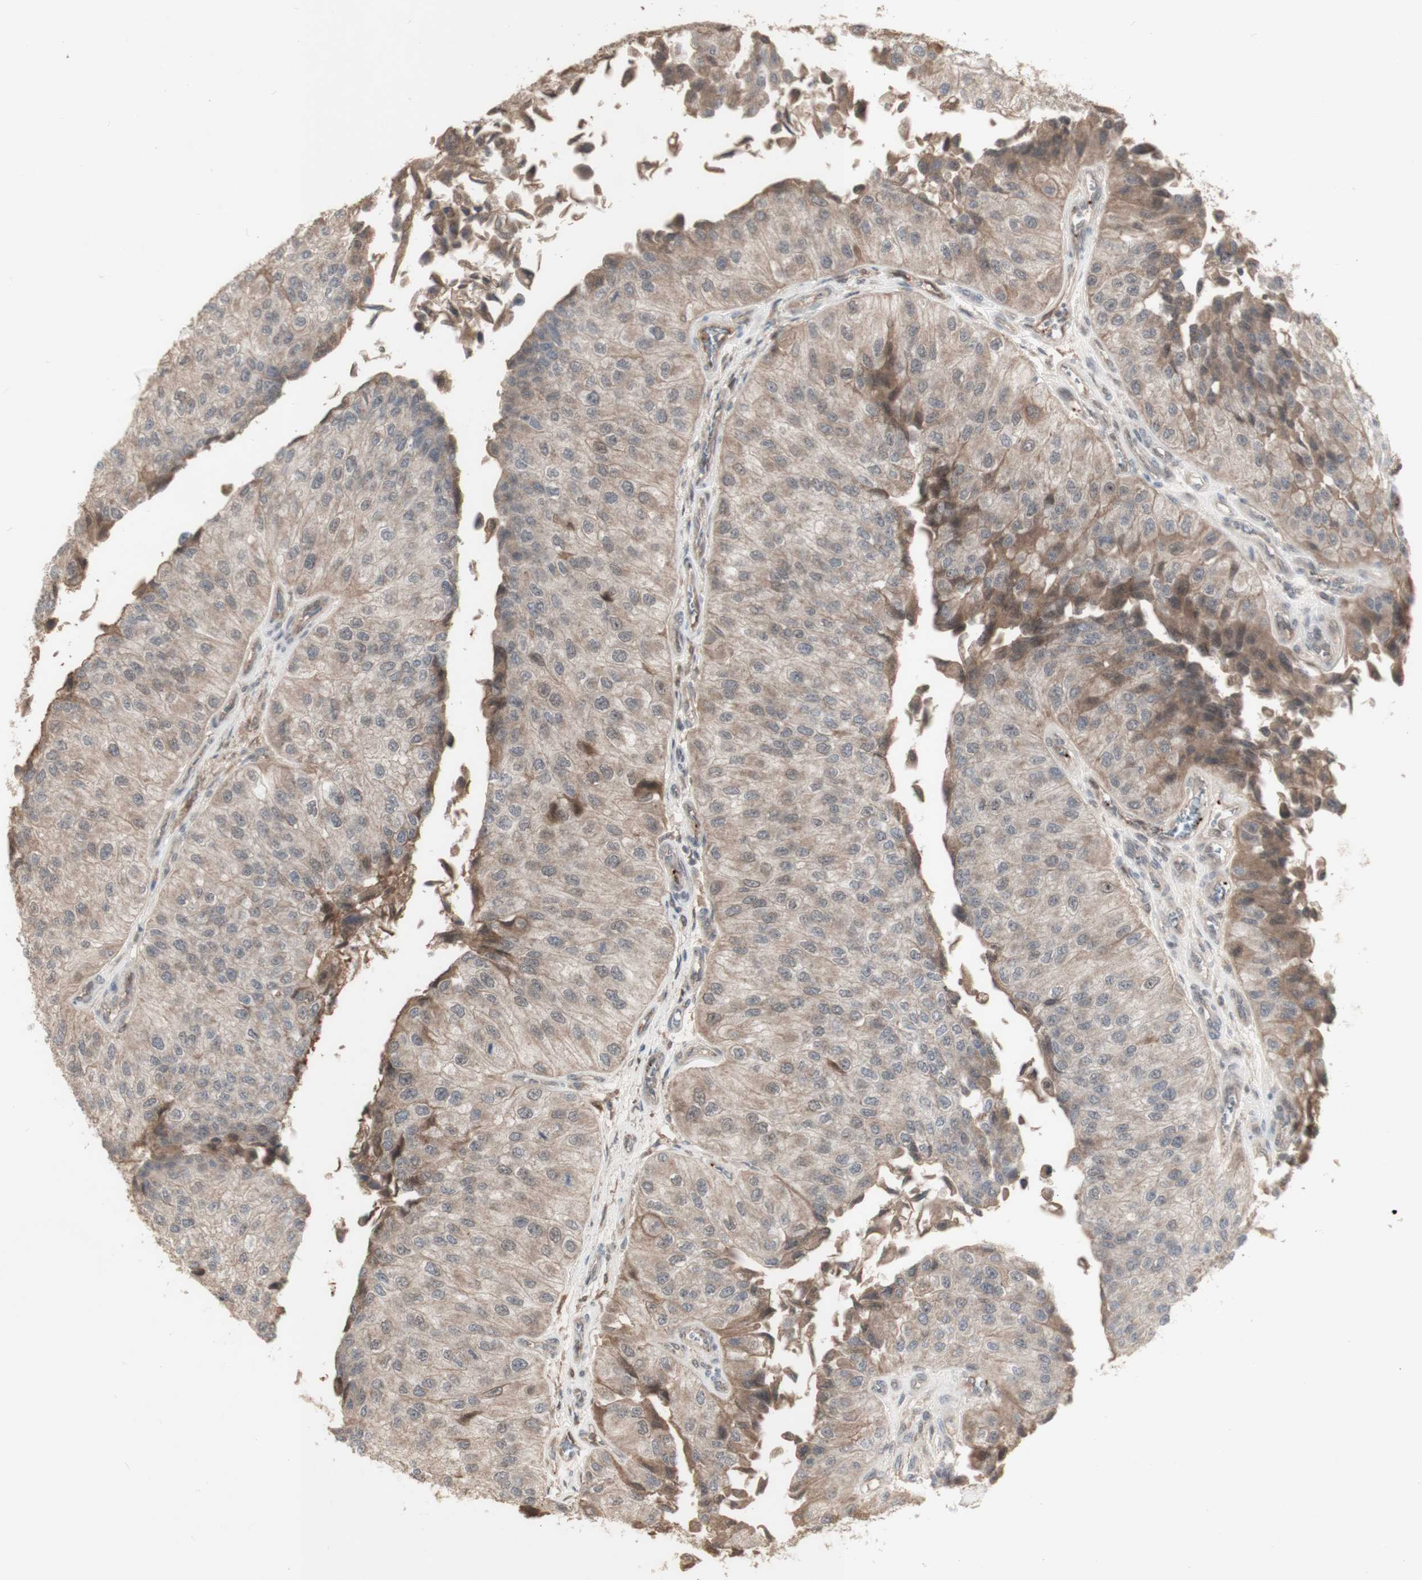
{"staining": {"intensity": "weak", "quantity": ">75%", "location": "cytoplasmic/membranous"}, "tissue": "urothelial cancer", "cell_type": "Tumor cells", "image_type": "cancer", "snomed": [{"axis": "morphology", "description": "Urothelial carcinoma, High grade"}, {"axis": "topography", "description": "Kidney"}, {"axis": "topography", "description": "Urinary bladder"}], "caption": "High-grade urothelial carcinoma was stained to show a protein in brown. There is low levels of weak cytoplasmic/membranous staining in approximately >75% of tumor cells.", "gene": "ALOX12", "patient": {"sex": "male", "age": 77}}